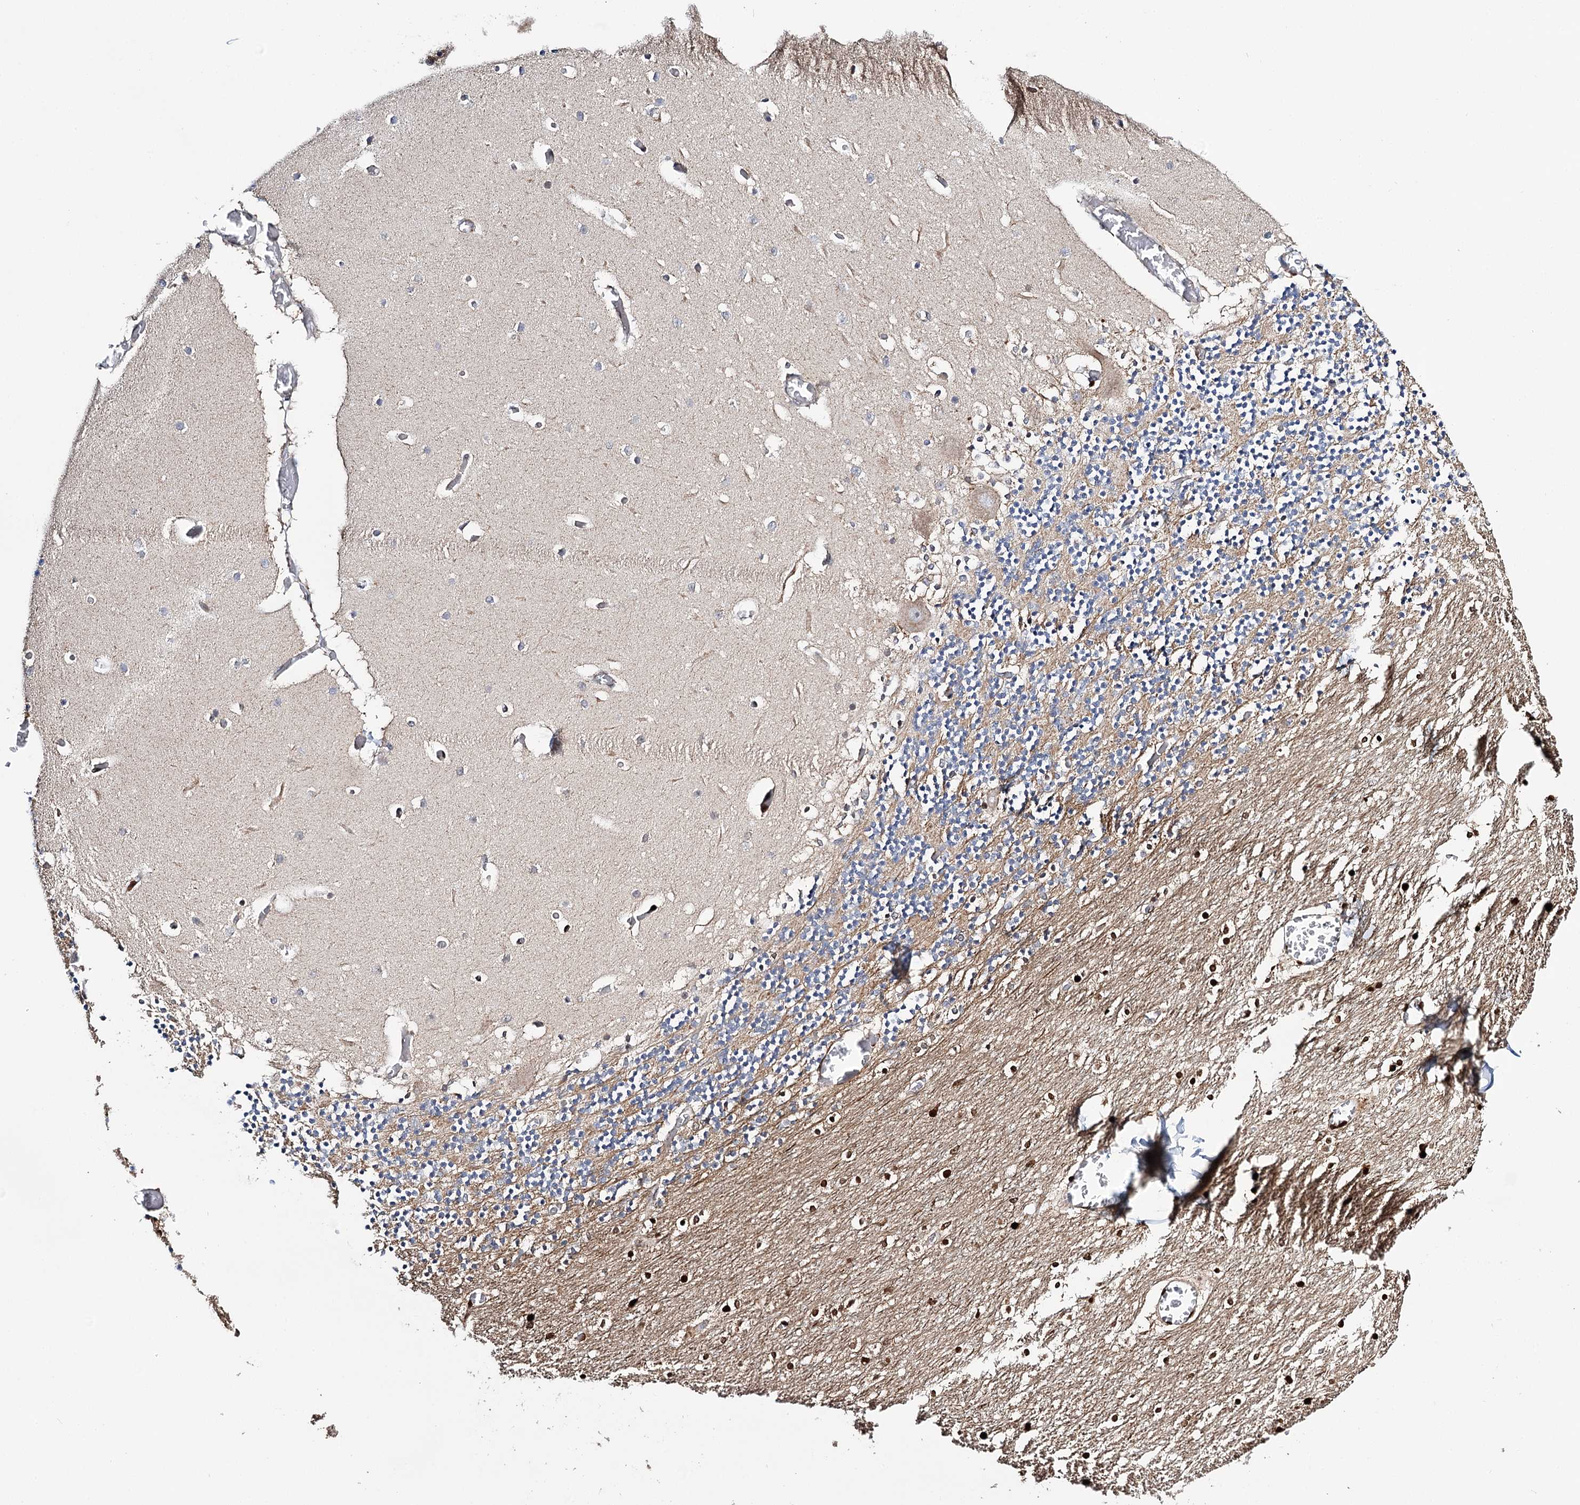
{"staining": {"intensity": "moderate", "quantity": "25%-75%", "location": "cytoplasmic/membranous"}, "tissue": "cerebellum", "cell_type": "Cells in granular layer", "image_type": "normal", "snomed": [{"axis": "morphology", "description": "Normal tissue, NOS"}, {"axis": "topography", "description": "Cerebellum"}], "caption": "Immunohistochemistry (IHC) image of normal cerebellum: cerebellum stained using immunohistochemistry reveals medium levels of moderate protein expression localized specifically in the cytoplasmic/membranous of cells in granular layer, appearing as a cytoplasmic/membranous brown color.", "gene": "CFAP46", "patient": {"sex": "female", "age": 28}}